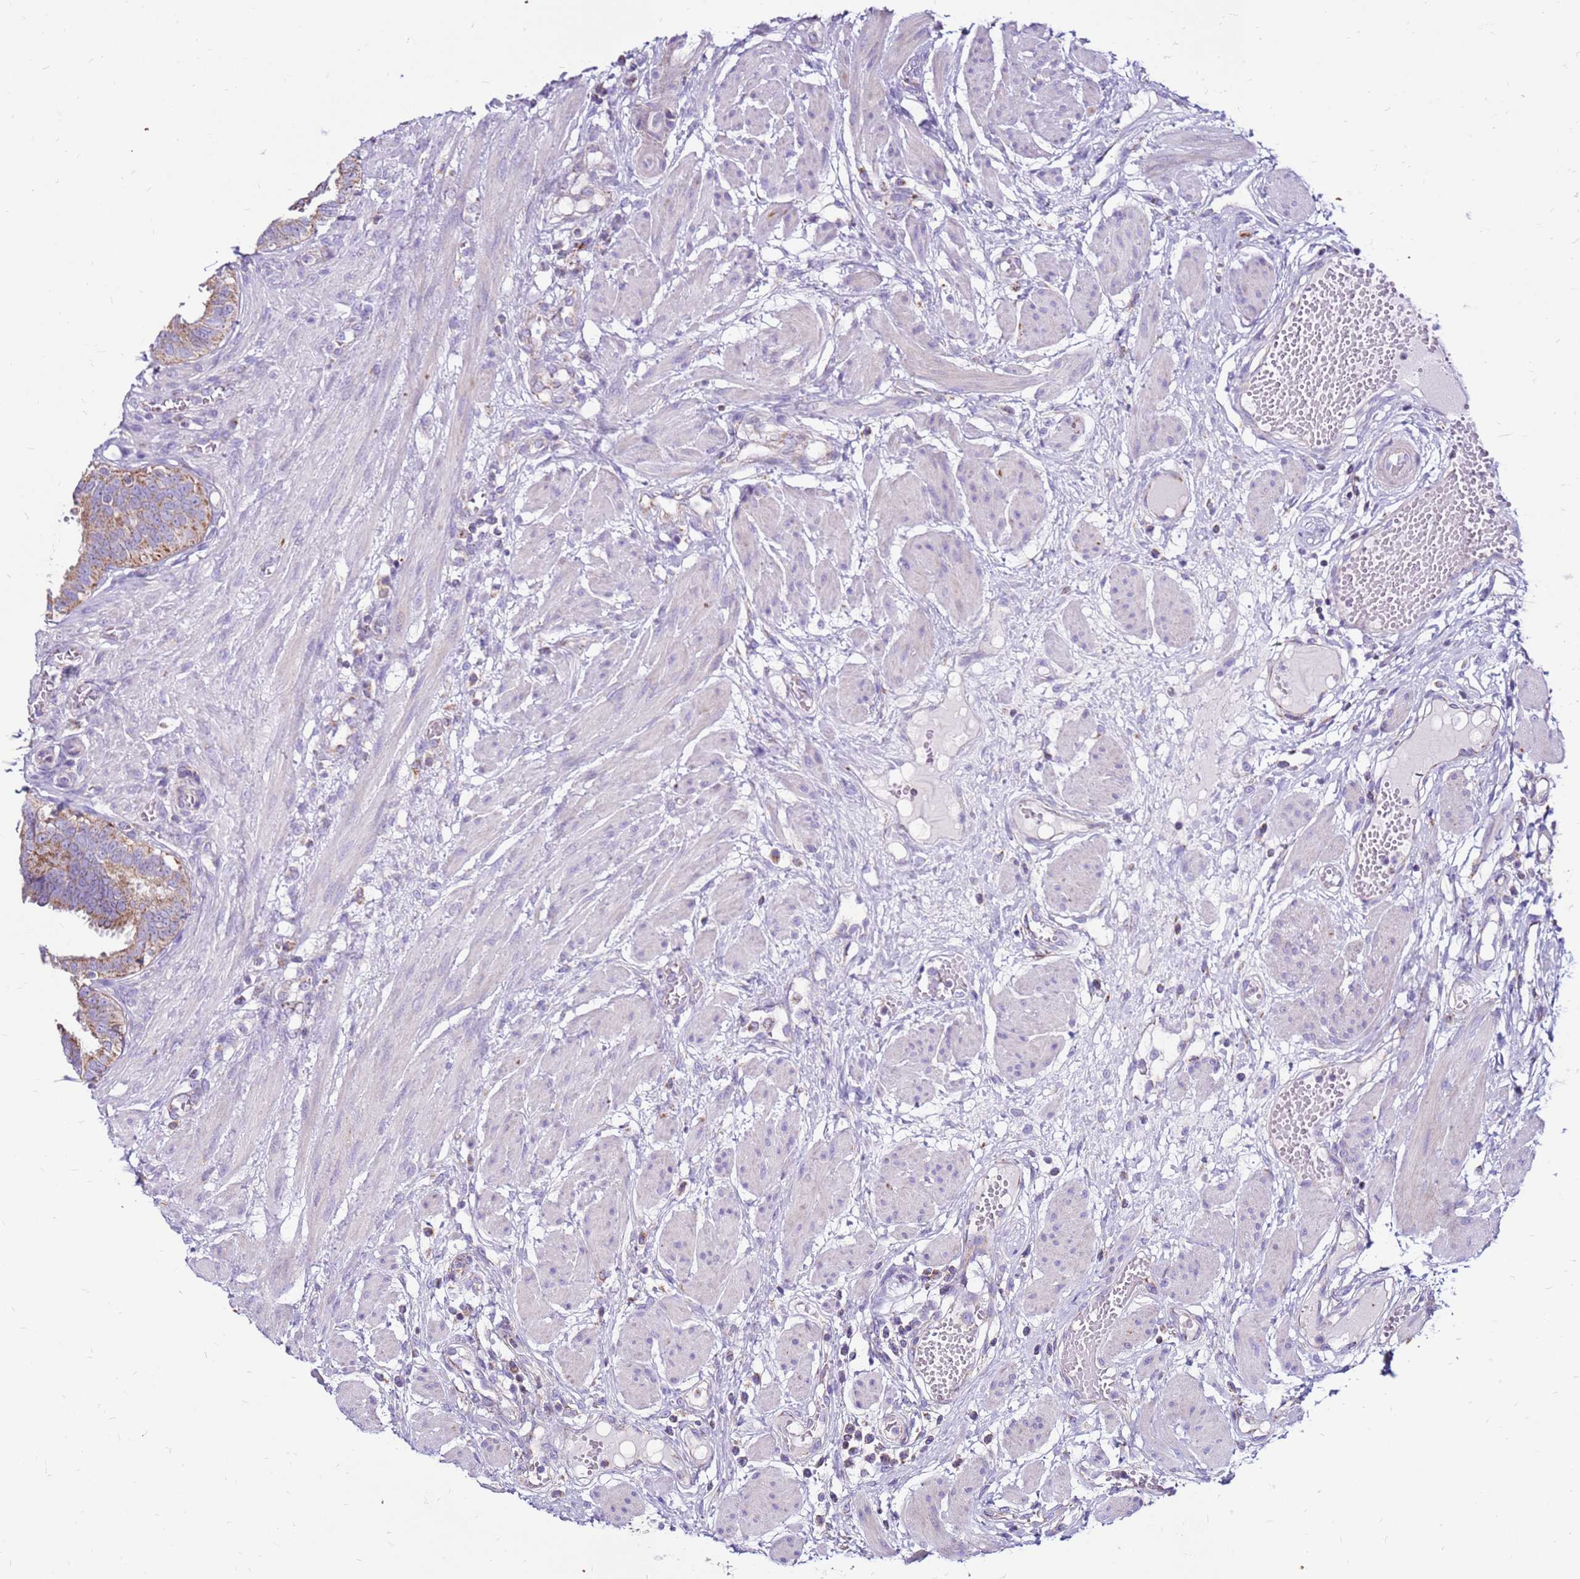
{"staining": {"intensity": "moderate", "quantity": ">75%", "location": "cytoplasmic/membranous"}, "tissue": "fallopian tube", "cell_type": "Glandular cells", "image_type": "normal", "snomed": [{"axis": "morphology", "description": "Normal tissue, NOS"}, {"axis": "topography", "description": "Fallopian tube"}], "caption": "Fallopian tube stained for a protein demonstrates moderate cytoplasmic/membranous positivity in glandular cells. (IHC, brightfield microscopy, high magnification).", "gene": "IGF1R", "patient": {"sex": "female", "age": 37}}